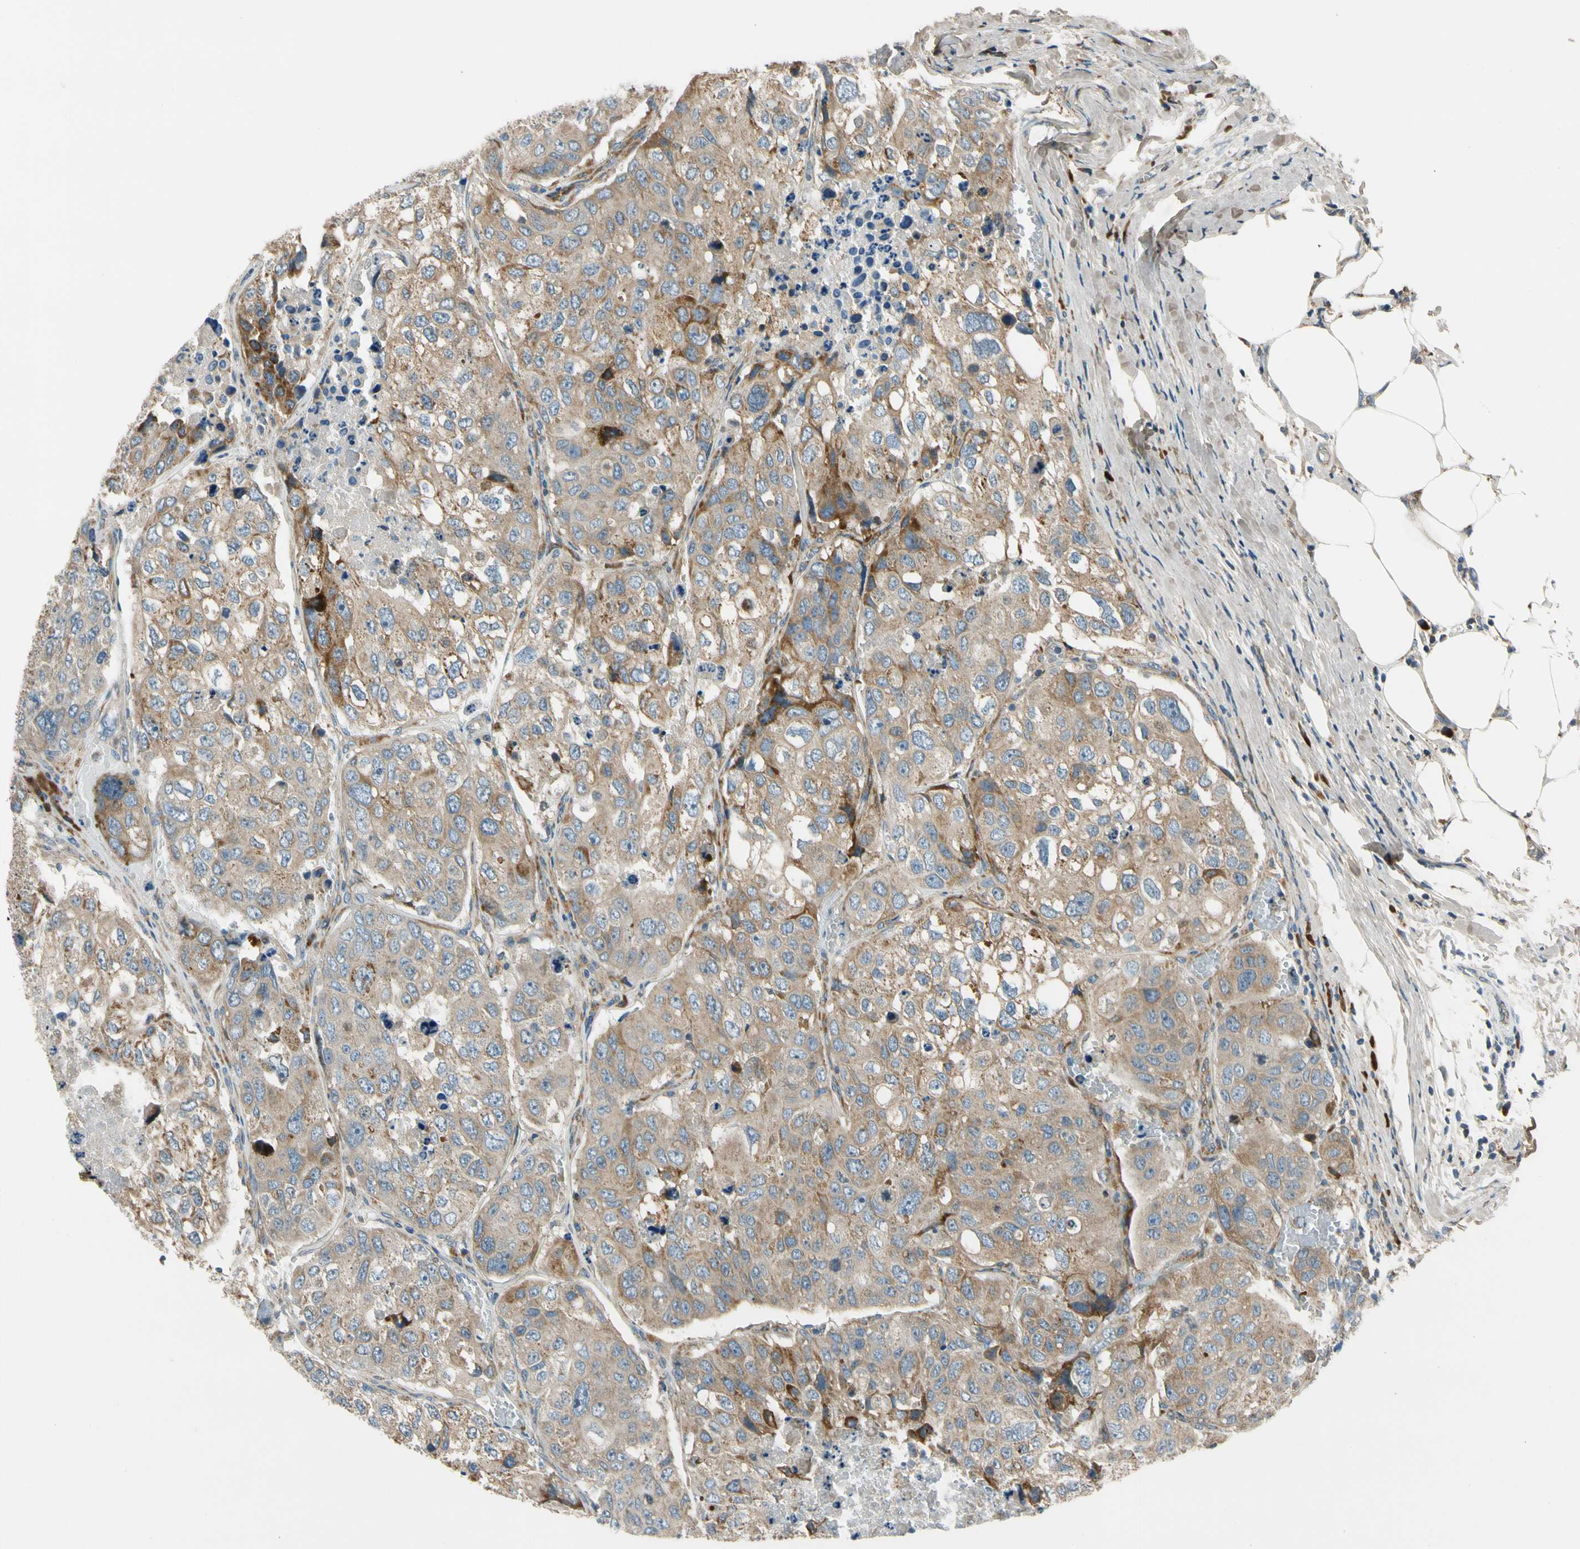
{"staining": {"intensity": "moderate", "quantity": ">75%", "location": "cytoplasmic/membranous"}, "tissue": "urothelial cancer", "cell_type": "Tumor cells", "image_type": "cancer", "snomed": [{"axis": "morphology", "description": "Urothelial carcinoma, High grade"}, {"axis": "topography", "description": "Lymph node"}, {"axis": "topography", "description": "Urinary bladder"}], "caption": "Immunohistochemical staining of human urothelial cancer shows medium levels of moderate cytoplasmic/membranous expression in approximately >75% of tumor cells.", "gene": "MST1R", "patient": {"sex": "male", "age": 51}}